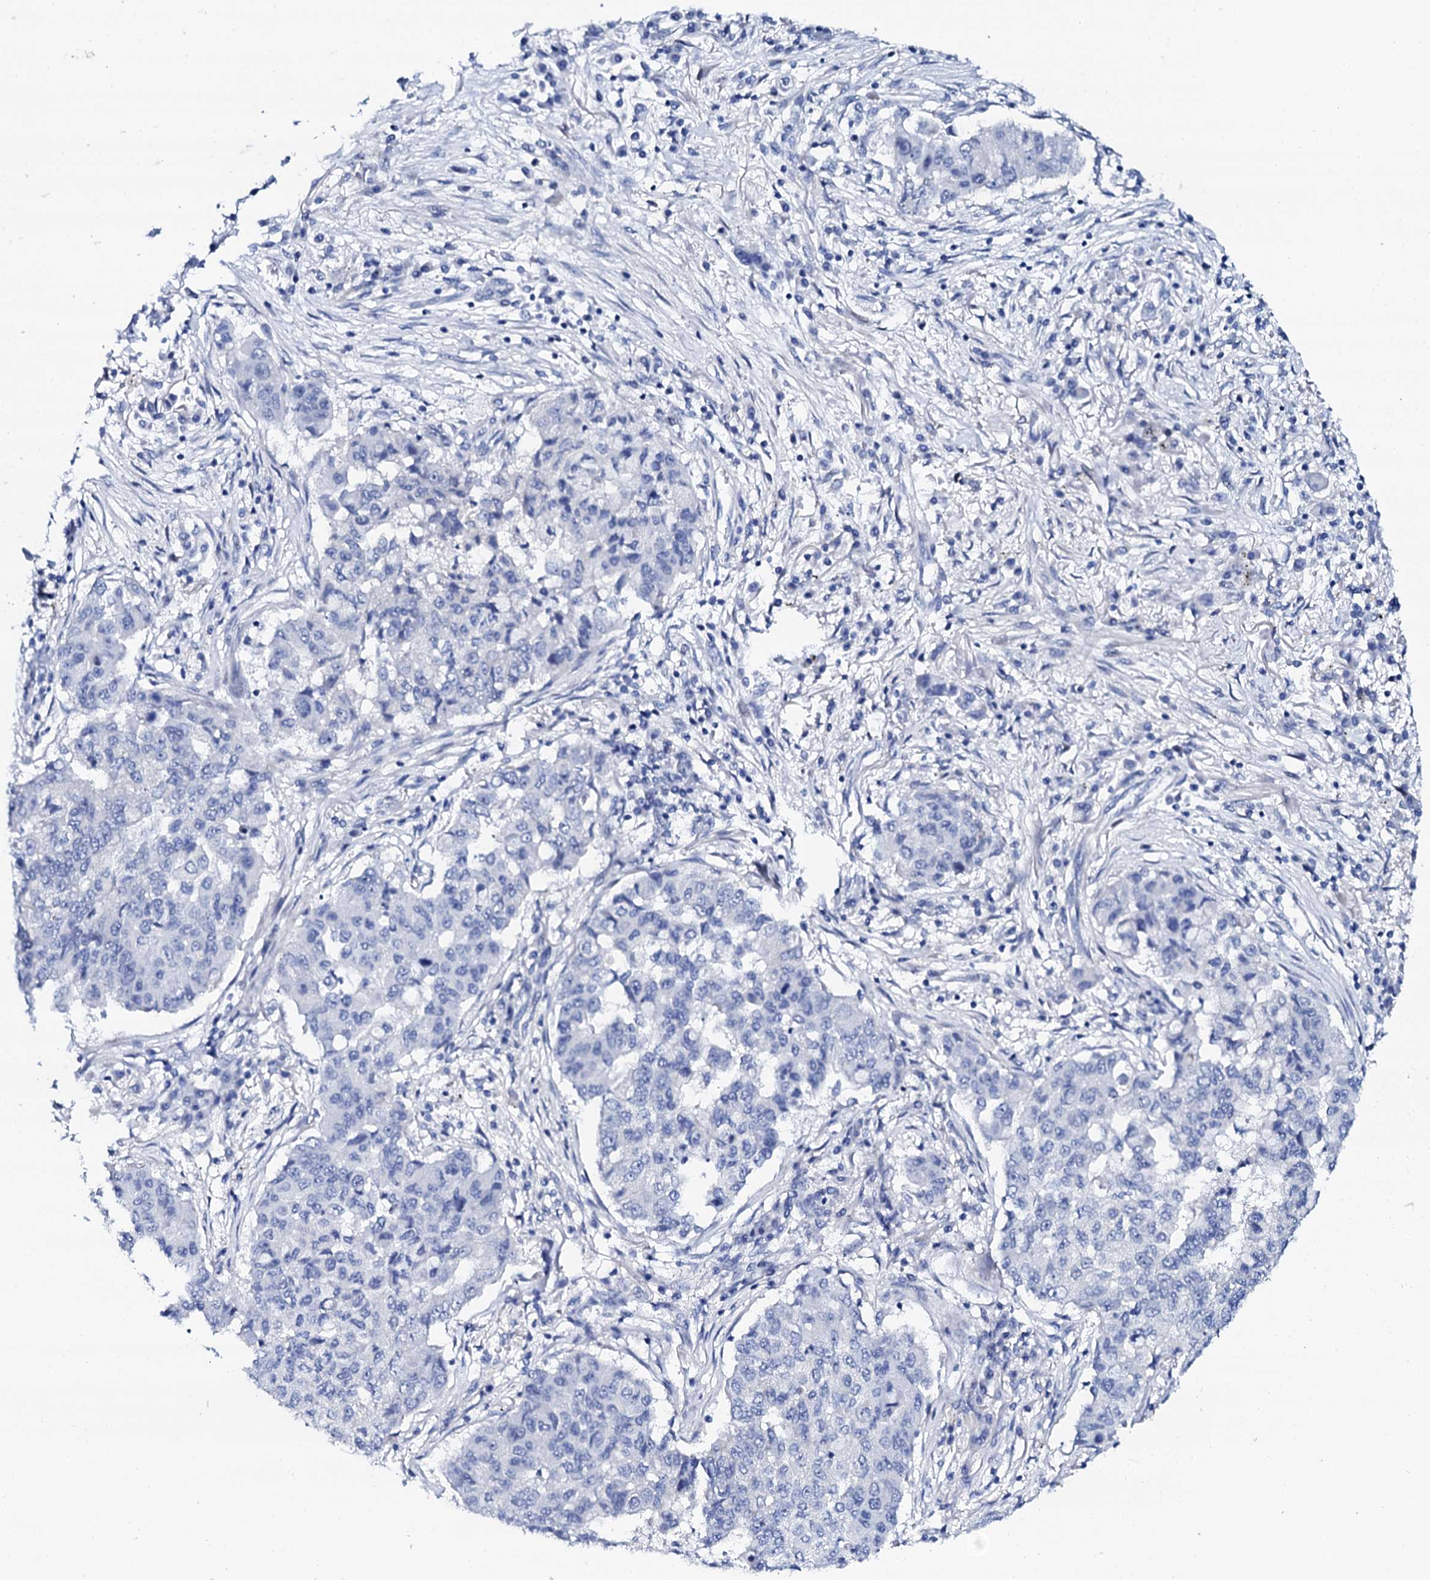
{"staining": {"intensity": "negative", "quantity": "none", "location": "none"}, "tissue": "lung cancer", "cell_type": "Tumor cells", "image_type": "cancer", "snomed": [{"axis": "morphology", "description": "Squamous cell carcinoma, NOS"}, {"axis": "topography", "description": "Lung"}], "caption": "Human lung cancer stained for a protein using IHC exhibits no staining in tumor cells.", "gene": "NUDT13", "patient": {"sex": "male", "age": 74}}